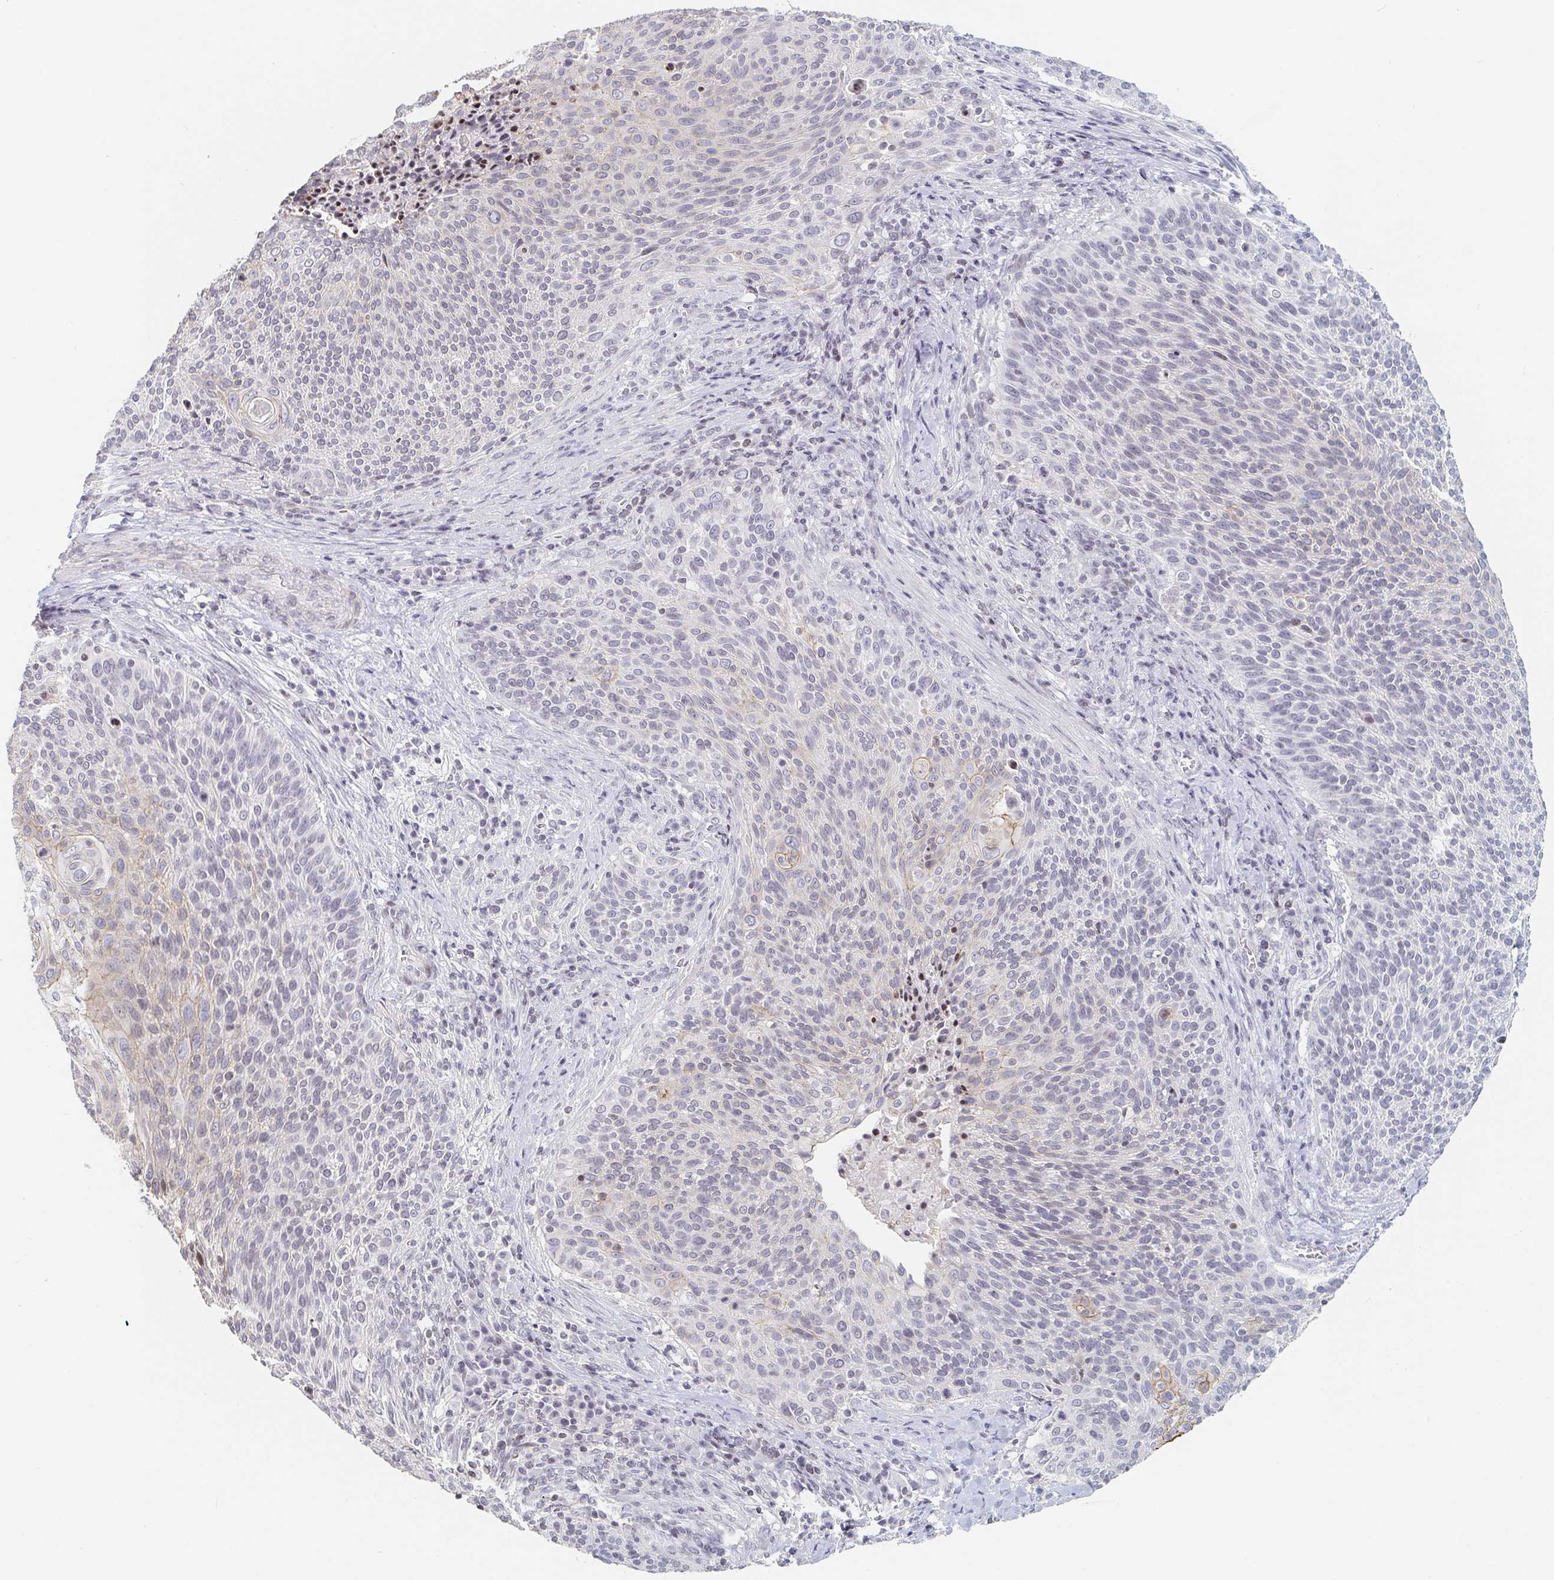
{"staining": {"intensity": "weak", "quantity": "<25%", "location": "cytoplasmic/membranous"}, "tissue": "cervical cancer", "cell_type": "Tumor cells", "image_type": "cancer", "snomed": [{"axis": "morphology", "description": "Squamous cell carcinoma, NOS"}, {"axis": "topography", "description": "Cervix"}], "caption": "Immunohistochemistry of human cervical cancer (squamous cell carcinoma) exhibits no staining in tumor cells.", "gene": "NME9", "patient": {"sex": "female", "age": 31}}